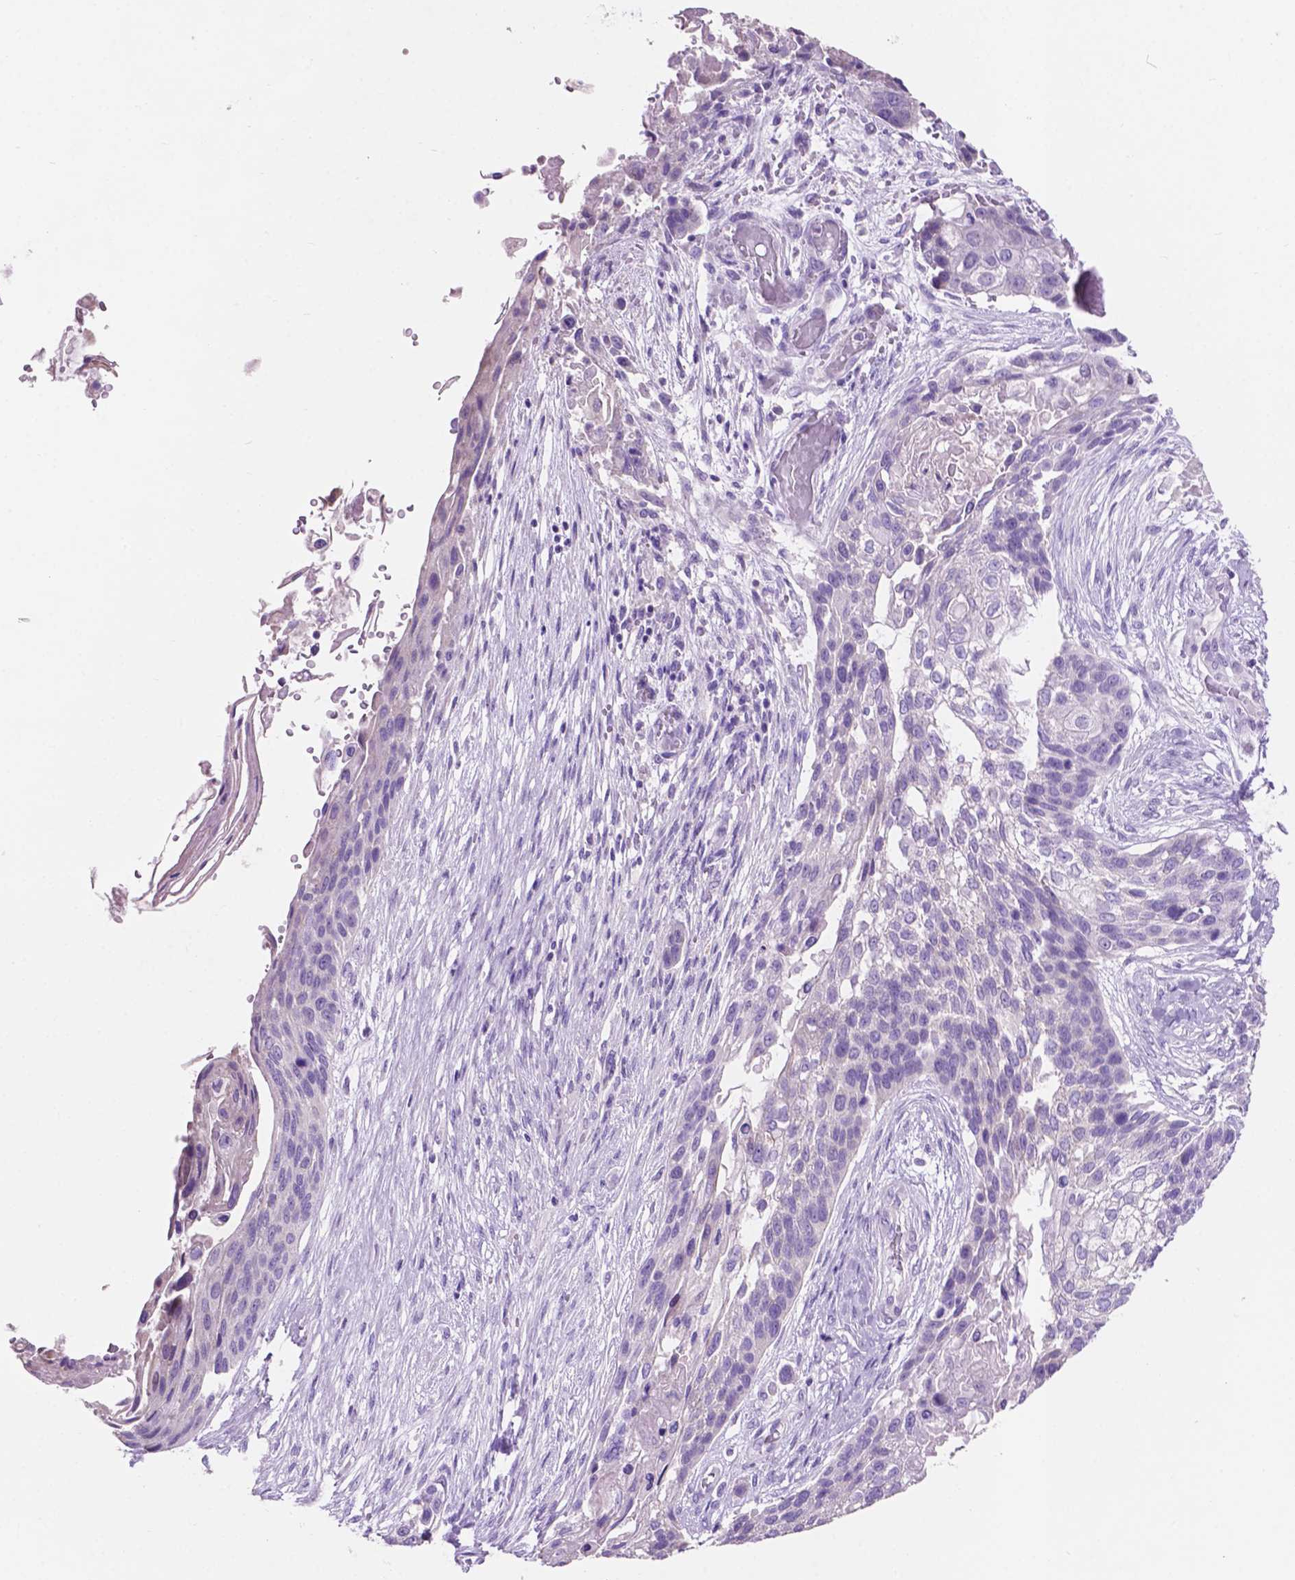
{"staining": {"intensity": "negative", "quantity": "none", "location": "none"}, "tissue": "lung cancer", "cell_type": "Tumor cells", "image_type": "cancer", "snomed": [{"axis": "morphology", "description": "Squamous cell carcinoma, NOS"}, {"axis": "topography", "description": "Lung"}], "caption": "High power microscopy image of an immunohistochemistry image of lung cancer, revealing no significant expression in tumor cells.", "gene": "CLDN17", "patient": {"sex": "male", "age": 69}}